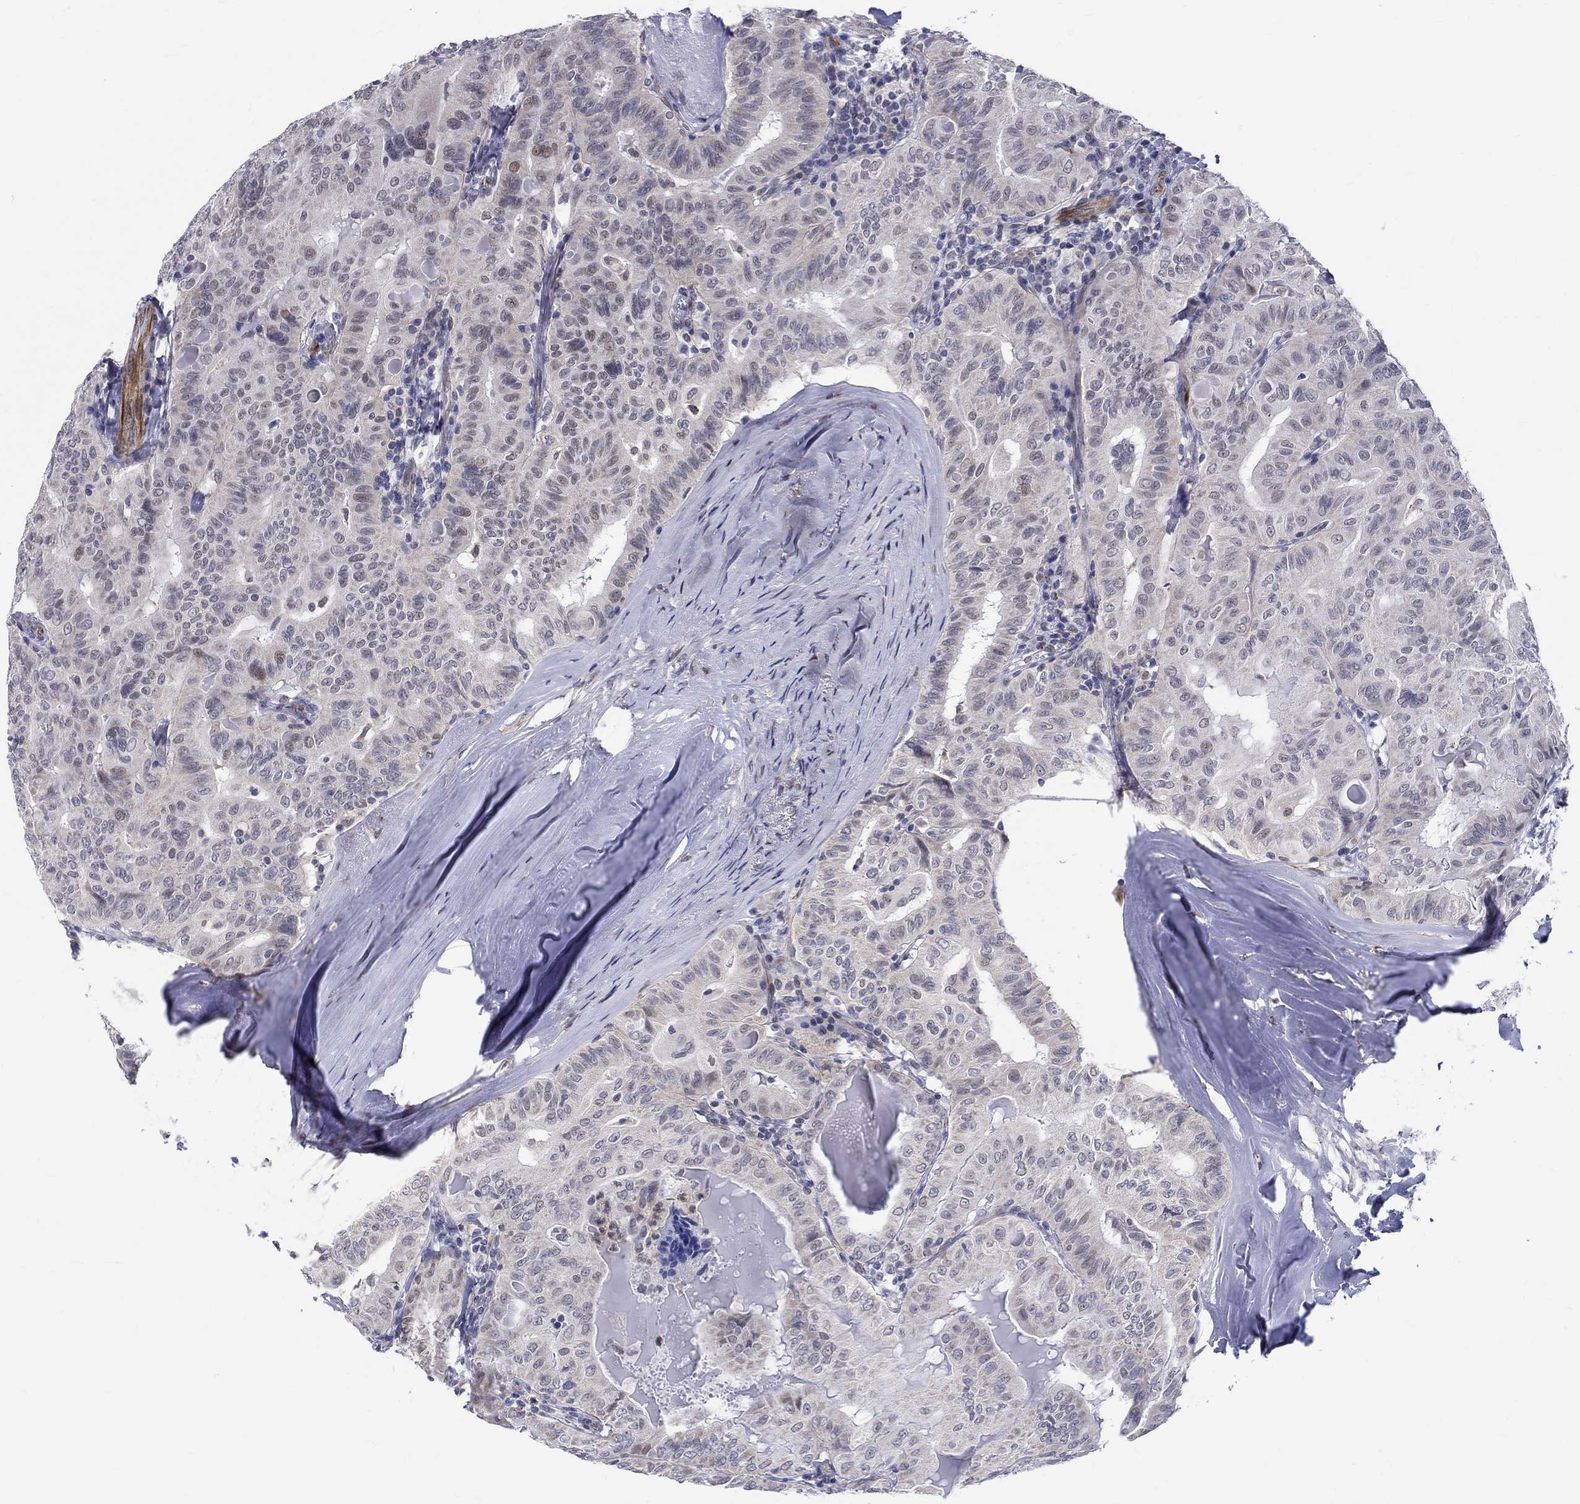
{"staining": {"intensity": "moderate", "quantity": "<25%", "location": "nuclear"}, "tissue": "thyroid cancer", "cell_type": "Tumor cells", "image_type": "cancer", "snomed": [{"axis": "morphology", "description": "Papillary adenocarcinoma, NOS"}, {"axis": "topography", "description": "Thyroid gland"}], "caption": "DAB immunohistochemical staining of human thyroid cancer demonstrates moderate nuclear protein staining in about <25% of tumor cells. Using DAB (3,3'-diaminobenzidine) (brown) and hematoxylin (blue) stains, captured at high magnification using brightfield microscopy.", "gene": "ST6GALNAC1", "patient": {"sex": "female", "age": 68}}